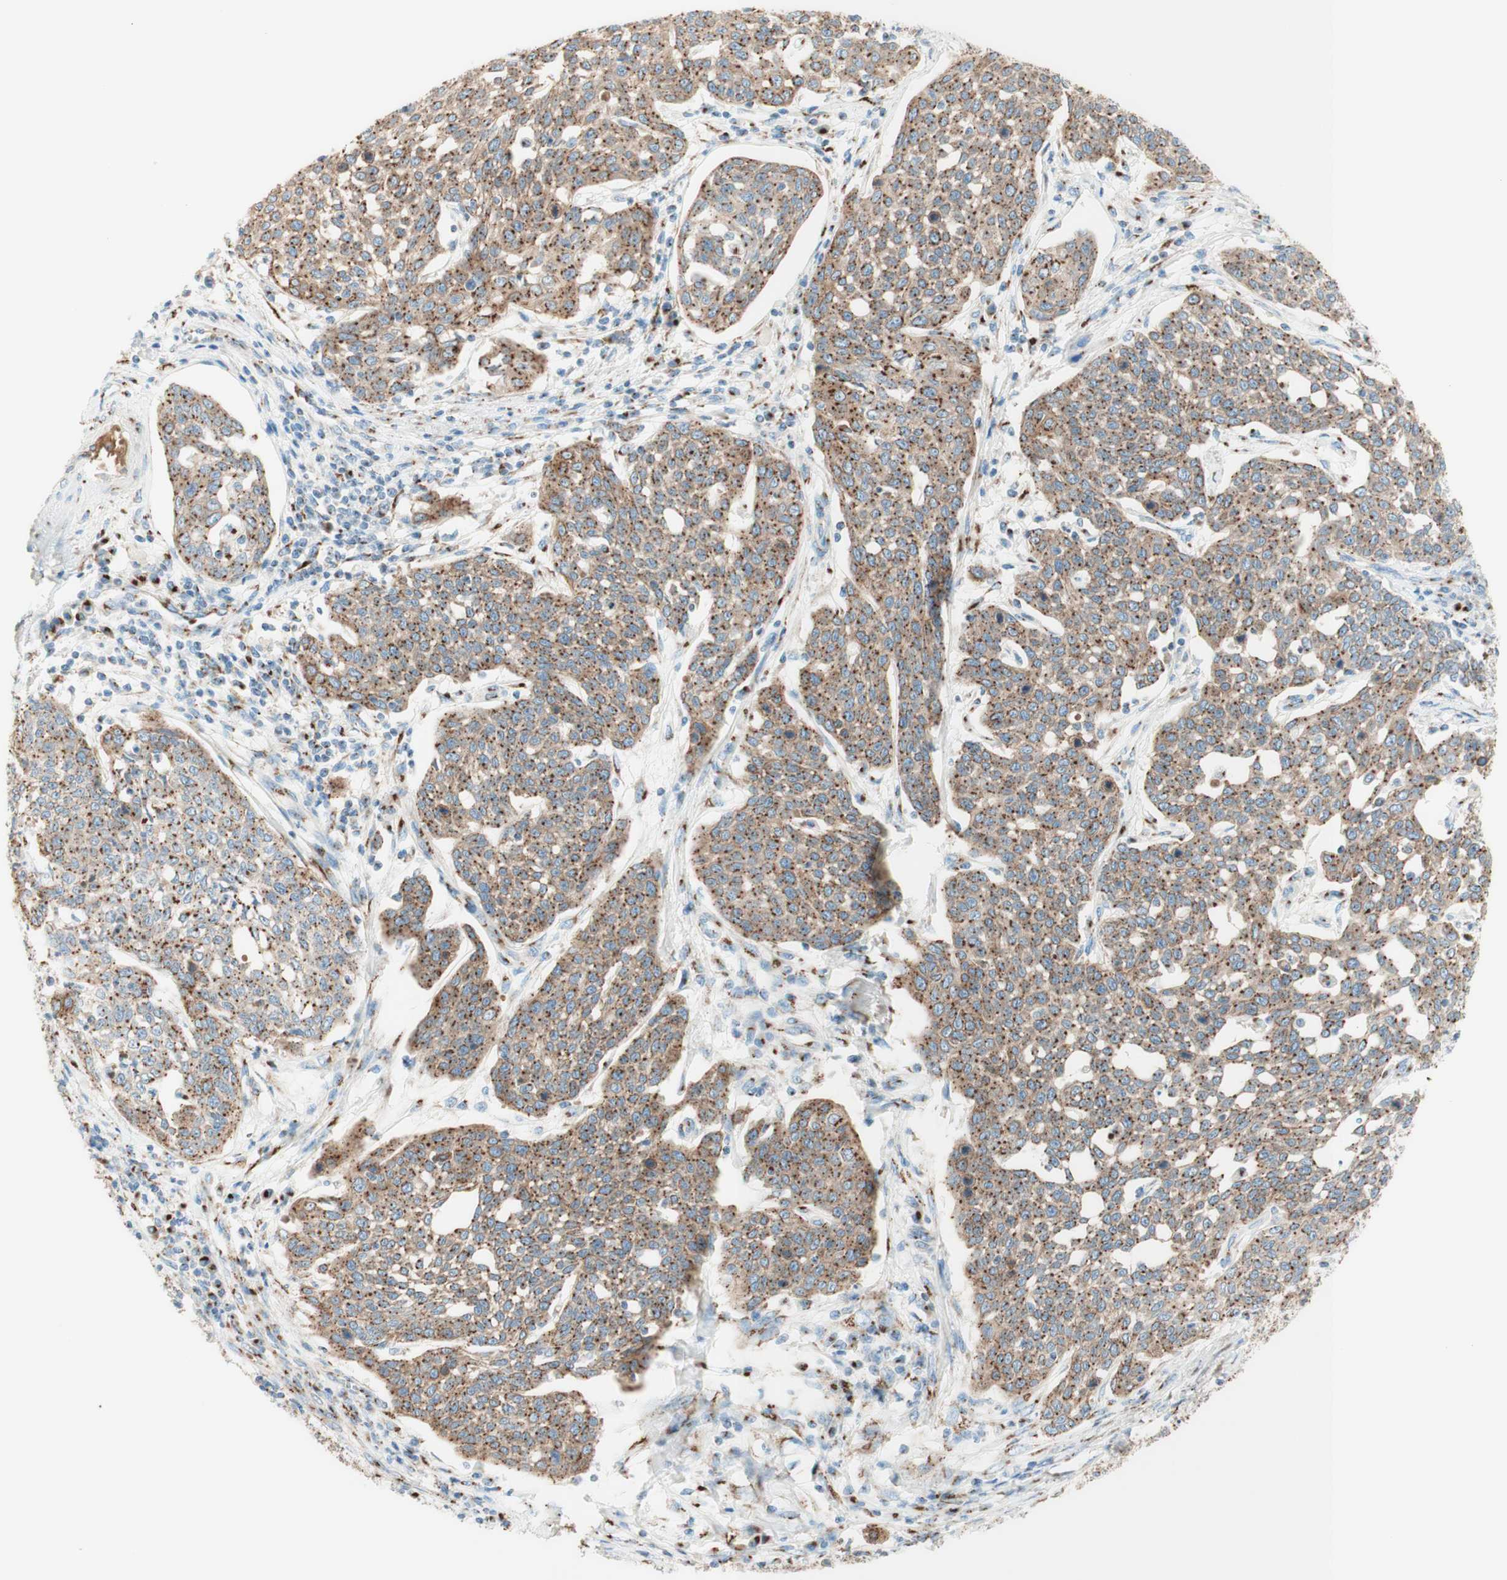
{"staining": {"intensity": "strong", "quantity": ">75%", "location": "cytoplasmic/membranous"}, "tissue": "cervical cancer", "cell_type": "Tumor cells", "image_type": "cancer", "snomed": [{"axis": "morphology", "description": "Squamous cell carcinoma, NOS"}, {"axis": "topography", "description": "Cervix"}], "caption": "DAB (3,3'-diaminobenzidine) immunohistochemical staining of human cervical cancer shows strong cytoplasmic/membranous protein expression in about >75% of tumor cells. Ihc stains the protein of interest in brown and the nuclei are stained blue.", "gene": "GOLGB1", "patient": {"sex": "female", "age": 34}}